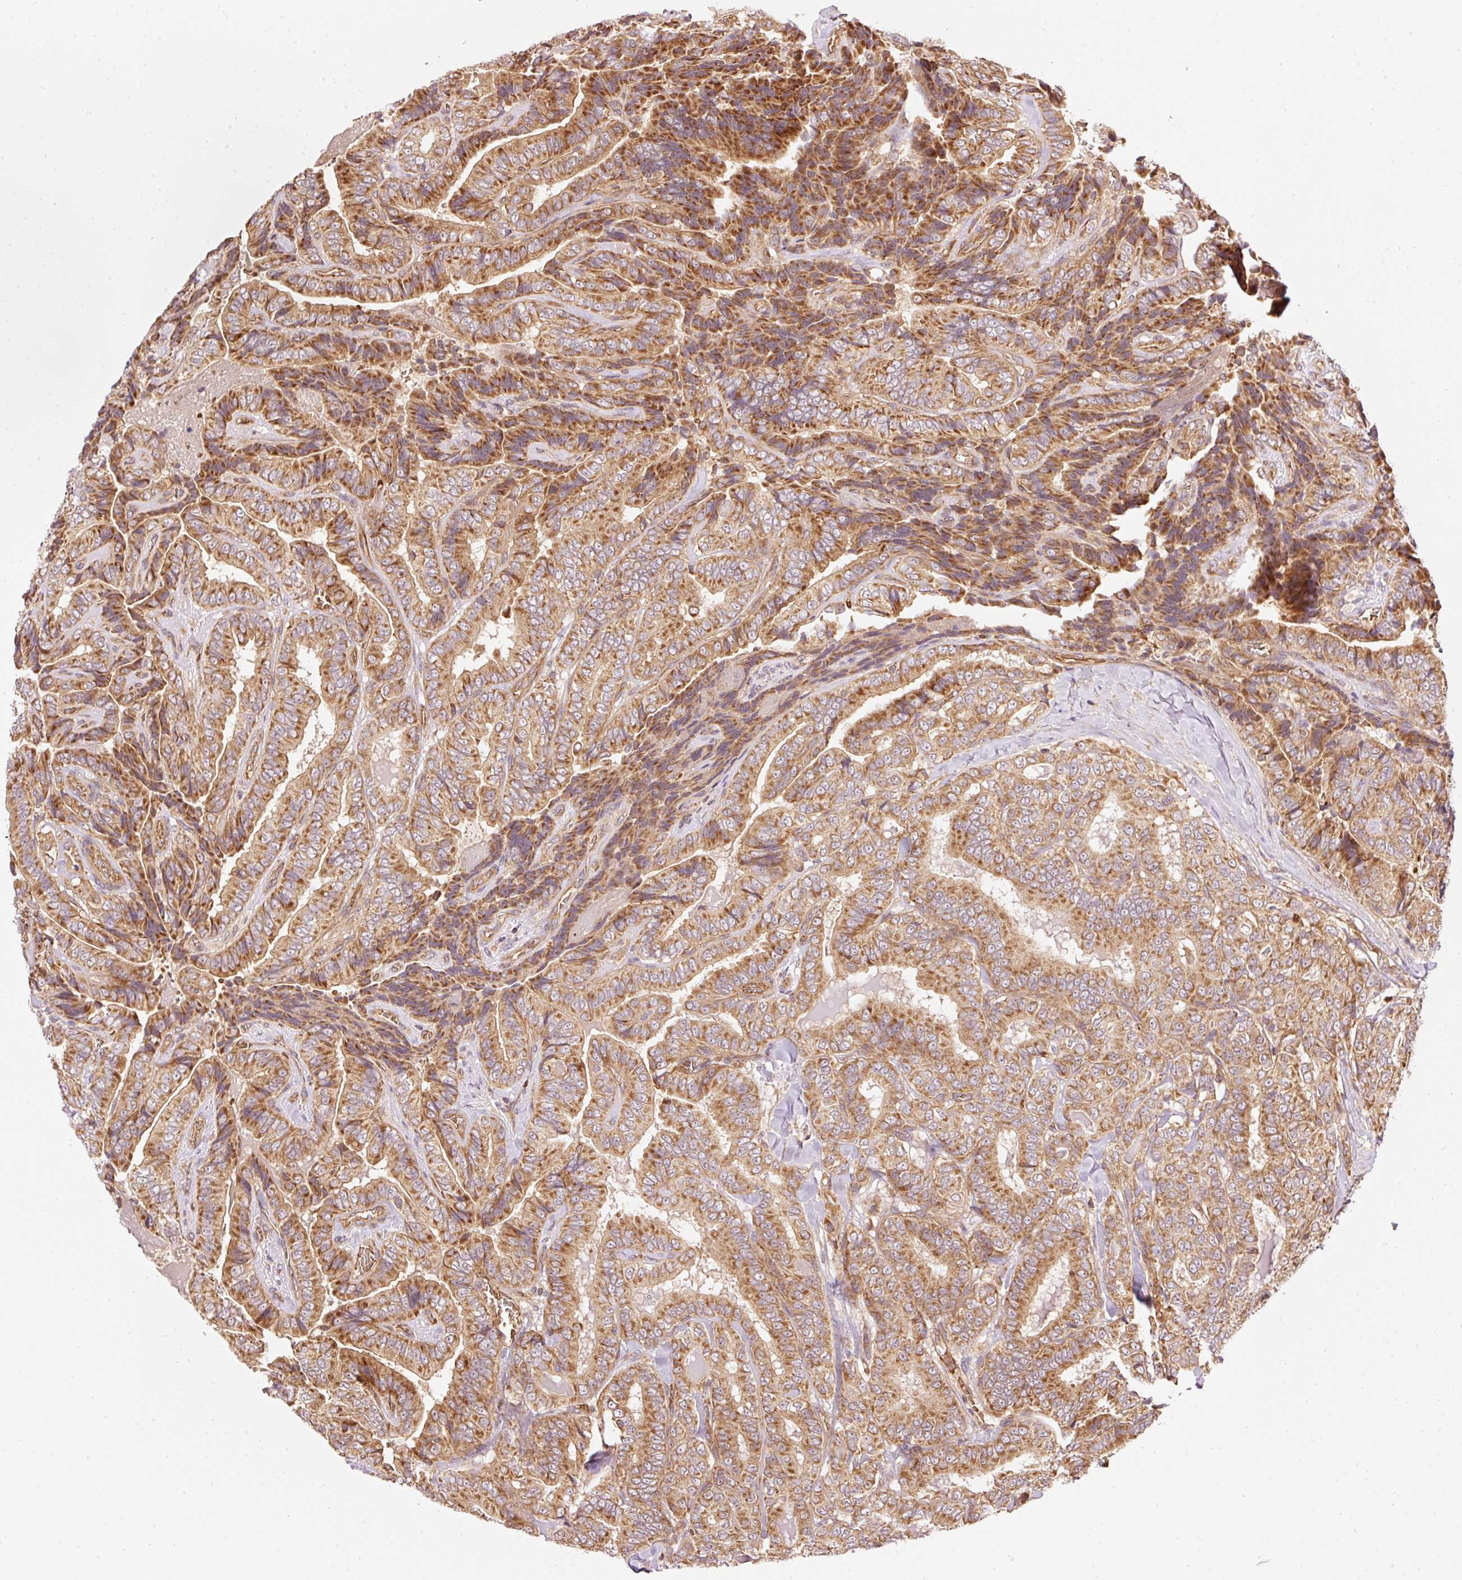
{"staining": {"intensity": "moderate", "quantity": ">75%", "location": "cytoplasmic/membranous"}, "tissue": "thyroid cancer", "cell_type": "Tumor cells", "image_type": "cancer", "snomed": [{"axis": "morphology", "description": "Papillary adenocarcinoma, NOS"}, {"axis": "topography", "description": "Thyroid gland"}], "caption": "Immunohistochemical staining of thyroid papillary adenocarcinoma shows medium levels of moderate cytoplasmic/membranous expression in approximately >75% of tumor cells.", "gene": "ADCY4", "patient": {"sex": "male", "age": 61}}